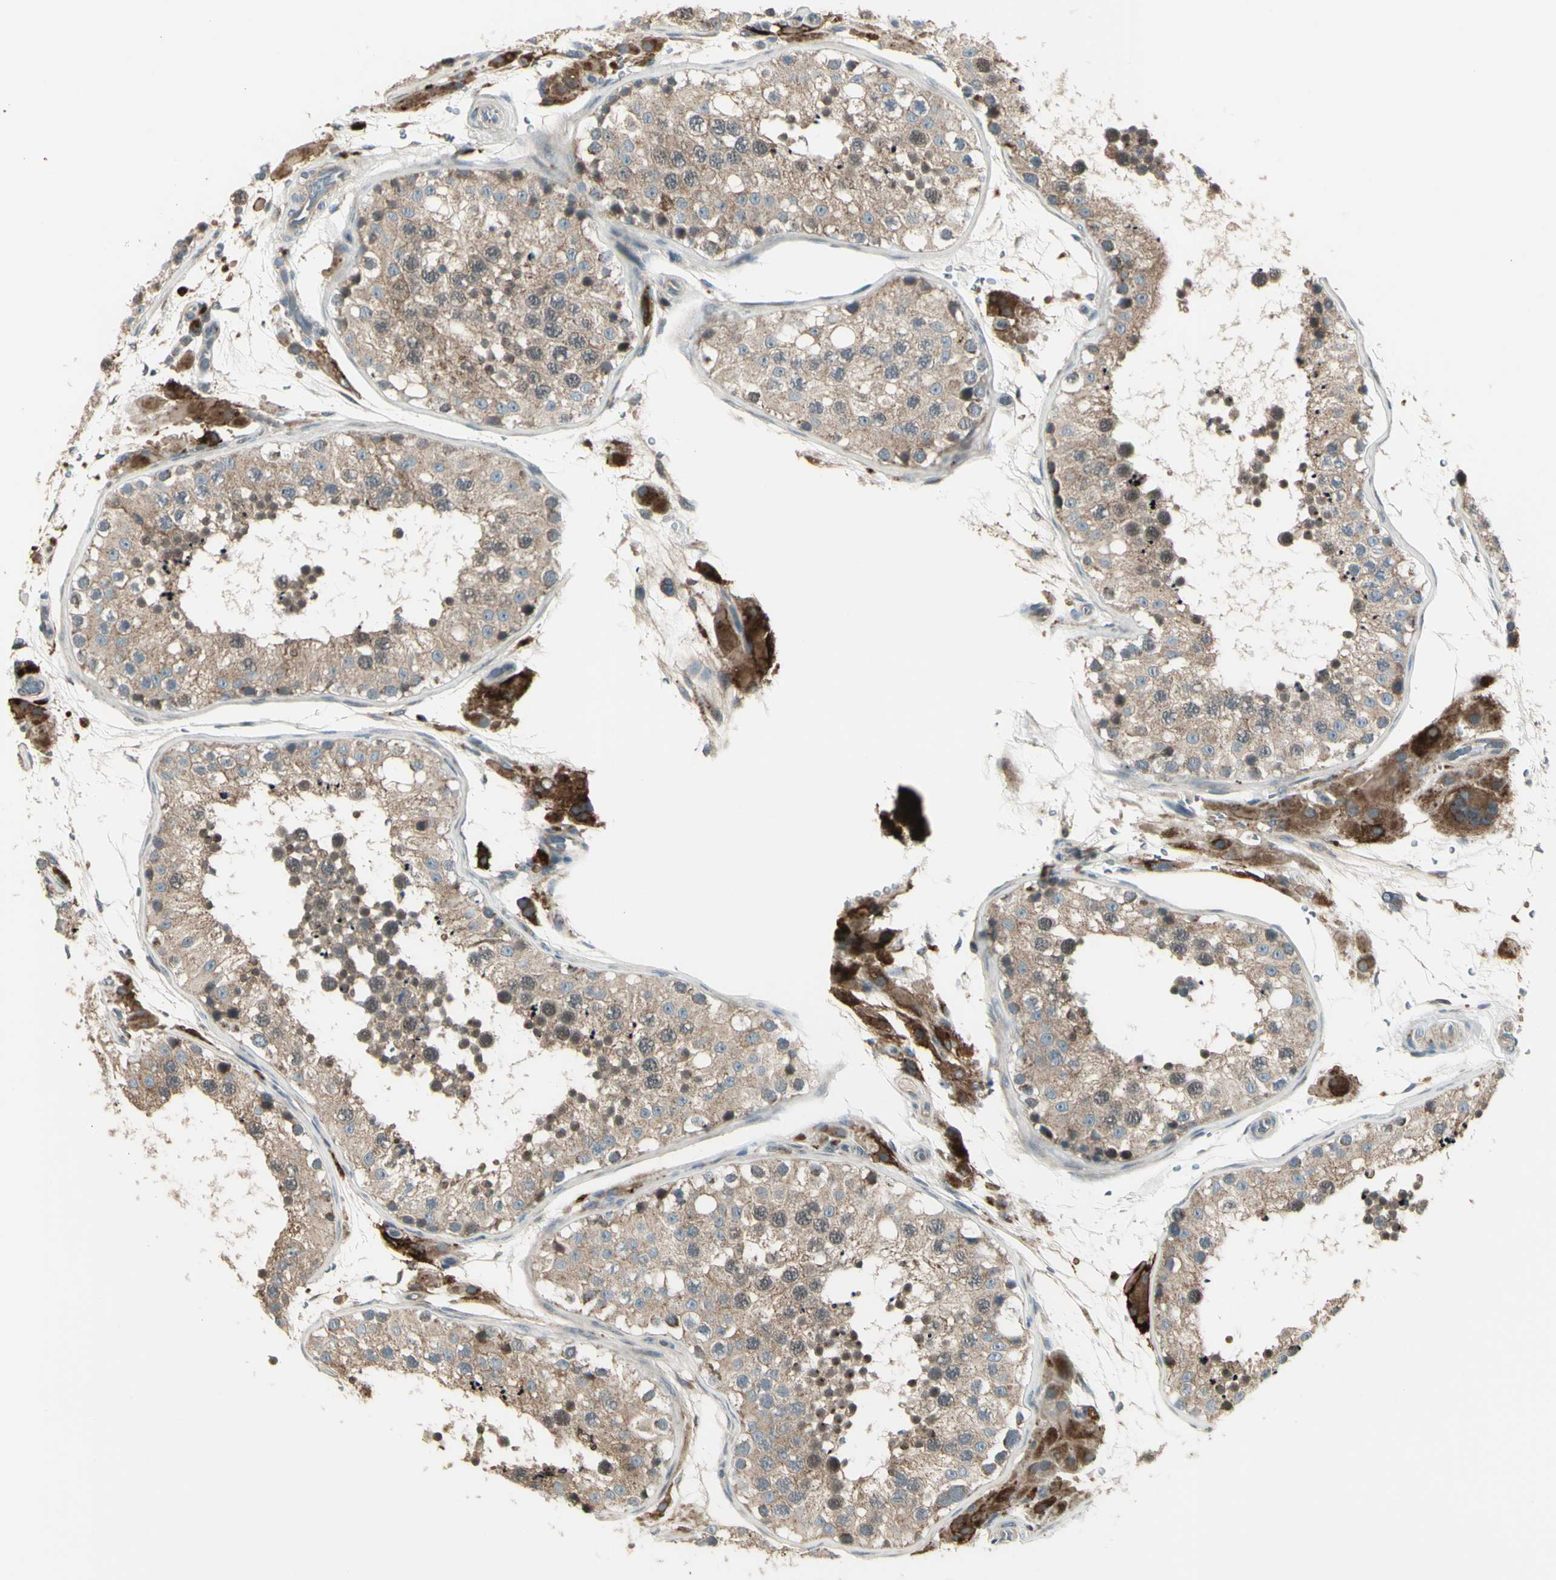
{"staining": {"intensity": "moderate", "quantity": ">75%", "location": "cytoplasmic/membranous"}, "tissue": "testis", "cell_type": "Cells in seminiferous ducts", "image_type": "normal", "snomed": [{"axis": "morphology", "description": "Normal tissue, NOS"}, {"axis": "topography", "description": "Testis"}, {"axis": "topography", "description": "Epididymis"}], "caption": "A photomicrograph of testis stained for a protein exhibits moderate cytoplasmic/membranous brown staining in cells in seminiferous ducts. The staining was performed using DAB (3,3'-diaminobenzidine), with brown indicating positive protein expression. Nuclei are stained blue with hematoxylin.", "gene": "OSTM1", "patient": {"sex": "male", "age": 26}}